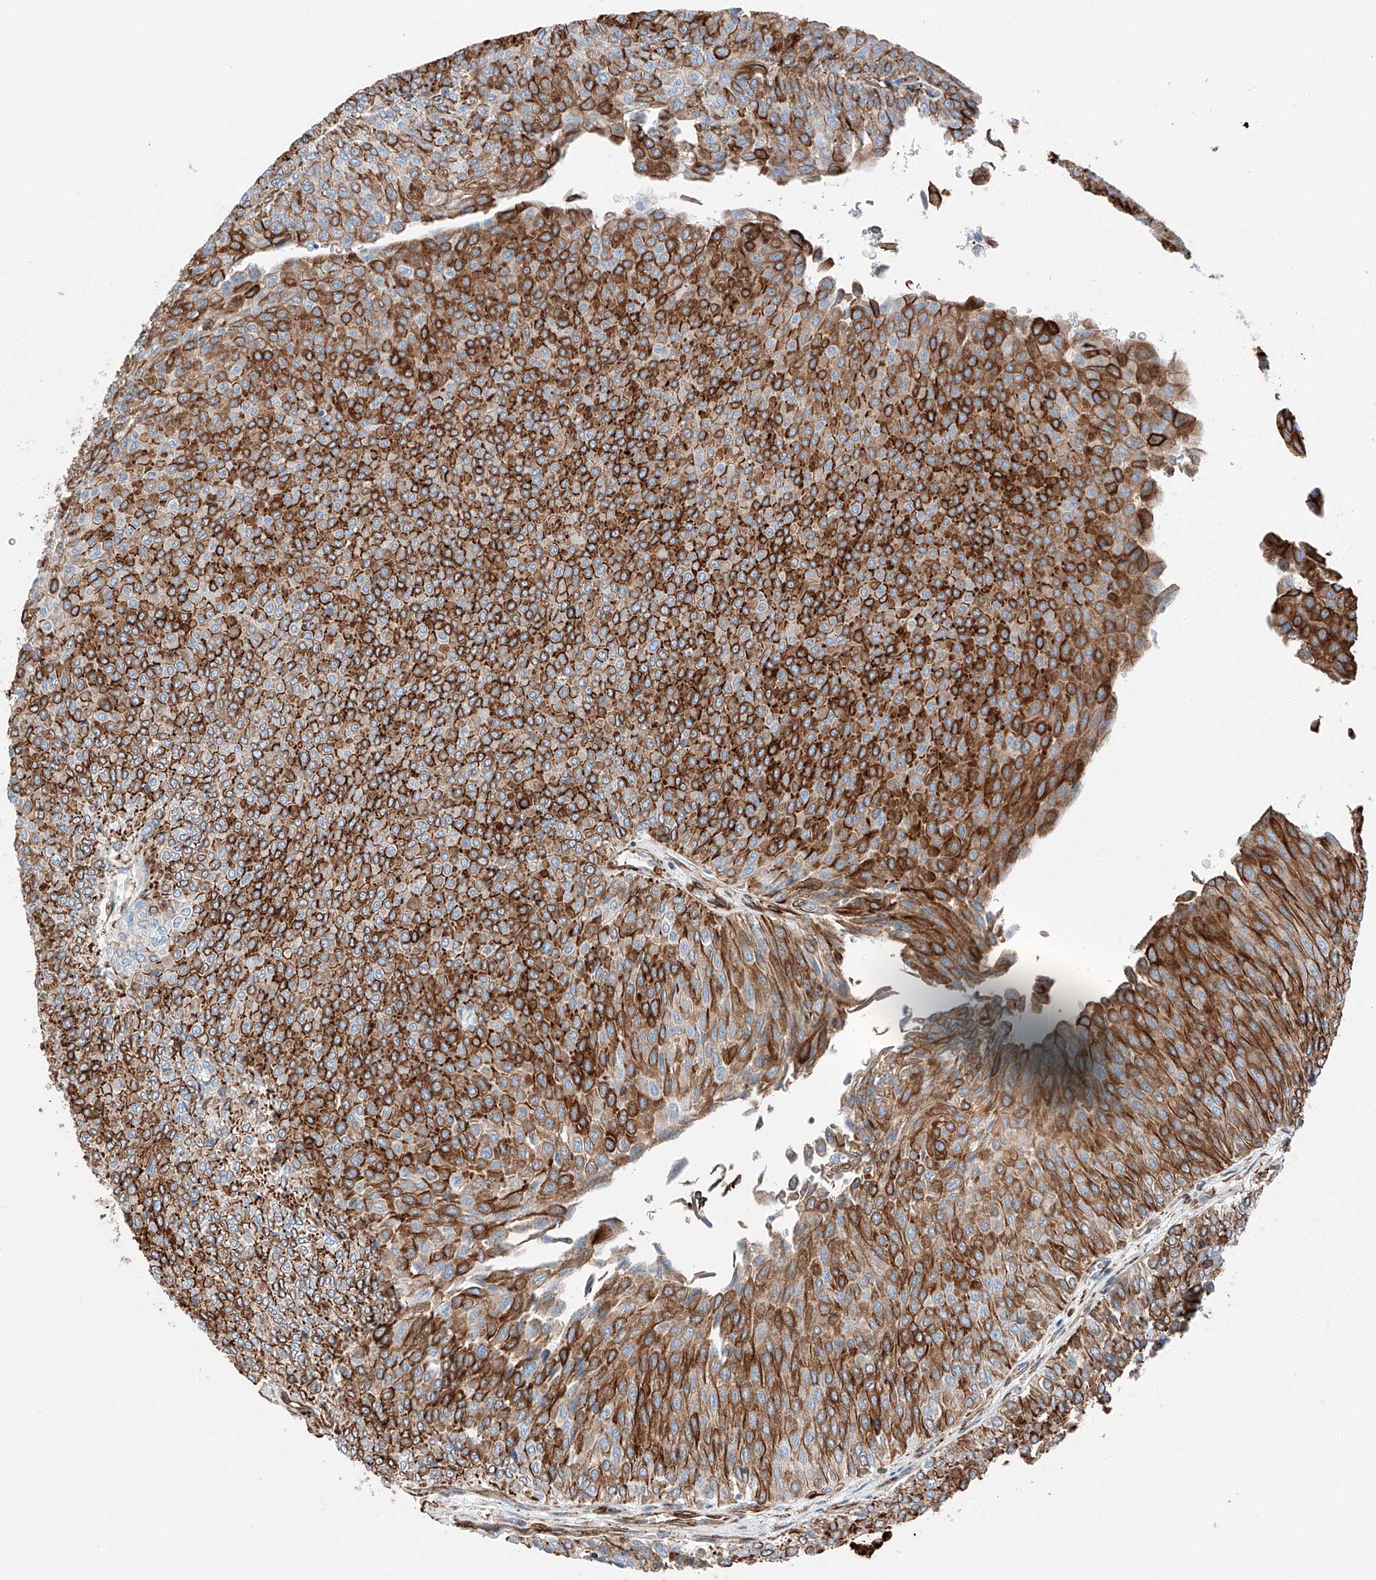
{"staining": {"intensity": "strong", "quantity": ">75%", "location": "cytoplasmic/membranous"}, "tissue": "urothelial cancer", "cell_type": "Tumor cells", "image_type": "cancer", "snomed": [{"axis": "morphology", "description": "Urothelial carcinoma, Low grade"}, {"axis": "topography", "description": "Urinary bladder"}], "caption": "Immunohistochemical staining of human urothelial cancer reveals high levels of strong cytoplasmic/membranous positivity in approximately >75% of tumor cells.", "gene": "ZNF804A", "patient": {"sex": "male", "age": 78}}